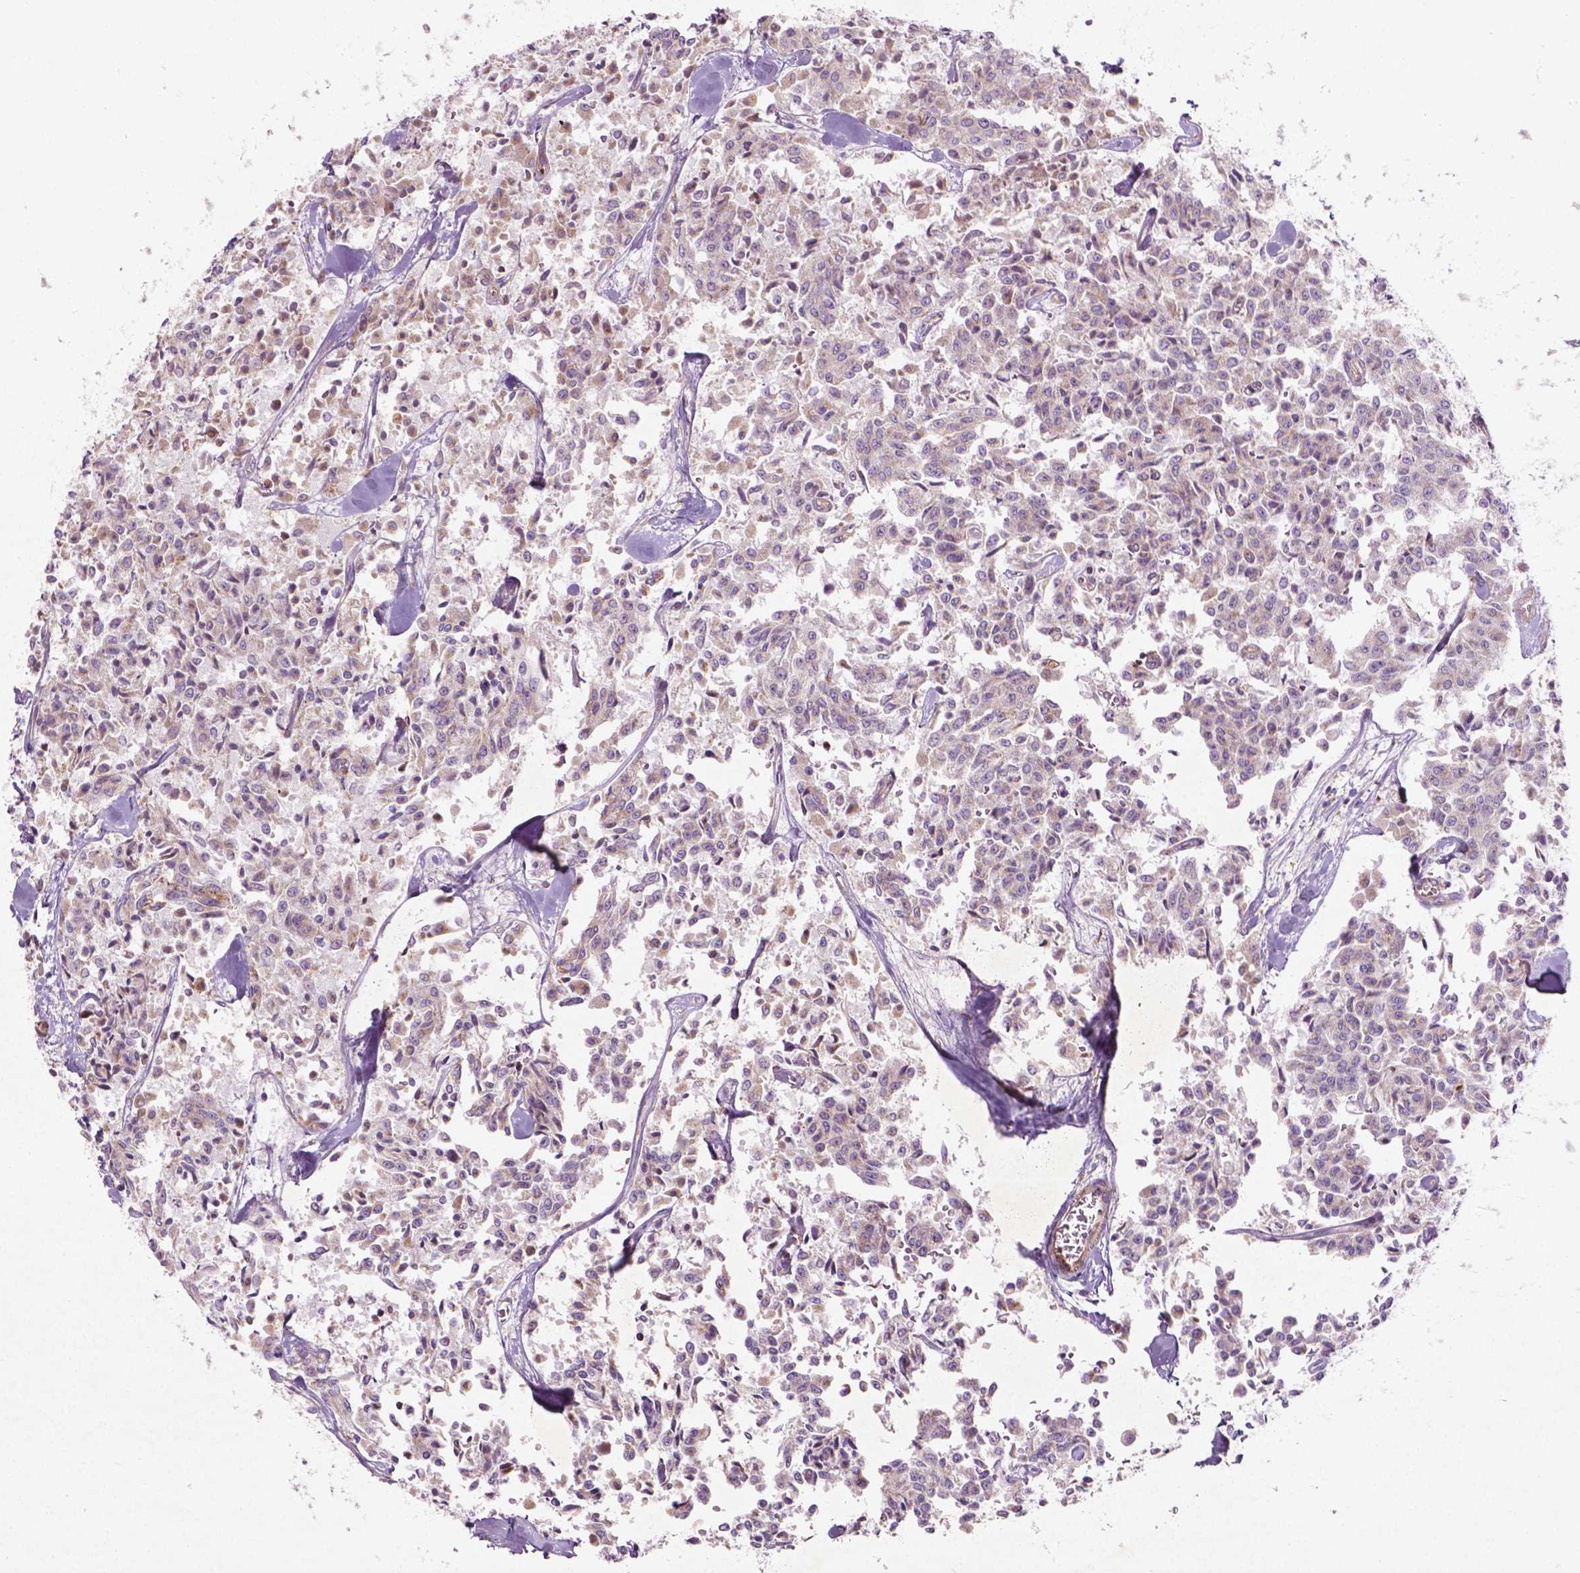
{"staining": {"intensity": "negative", "quantity": "none", "location": "none"}, "tissue": "carcinoid", "cell_type": "Tumor cells", "image_type": "cancer", "snomed": [{"axis": "morphology", "description": "Carcinoid, malignant, NOS"}, {"axis": "topography", "description": "Lung"}], "caption": "Image shows no significant protein expression in tumor cells of carcinoid (malignant).", "gene": "TCHP", "patient": {"sex": "male", "age": 71}}